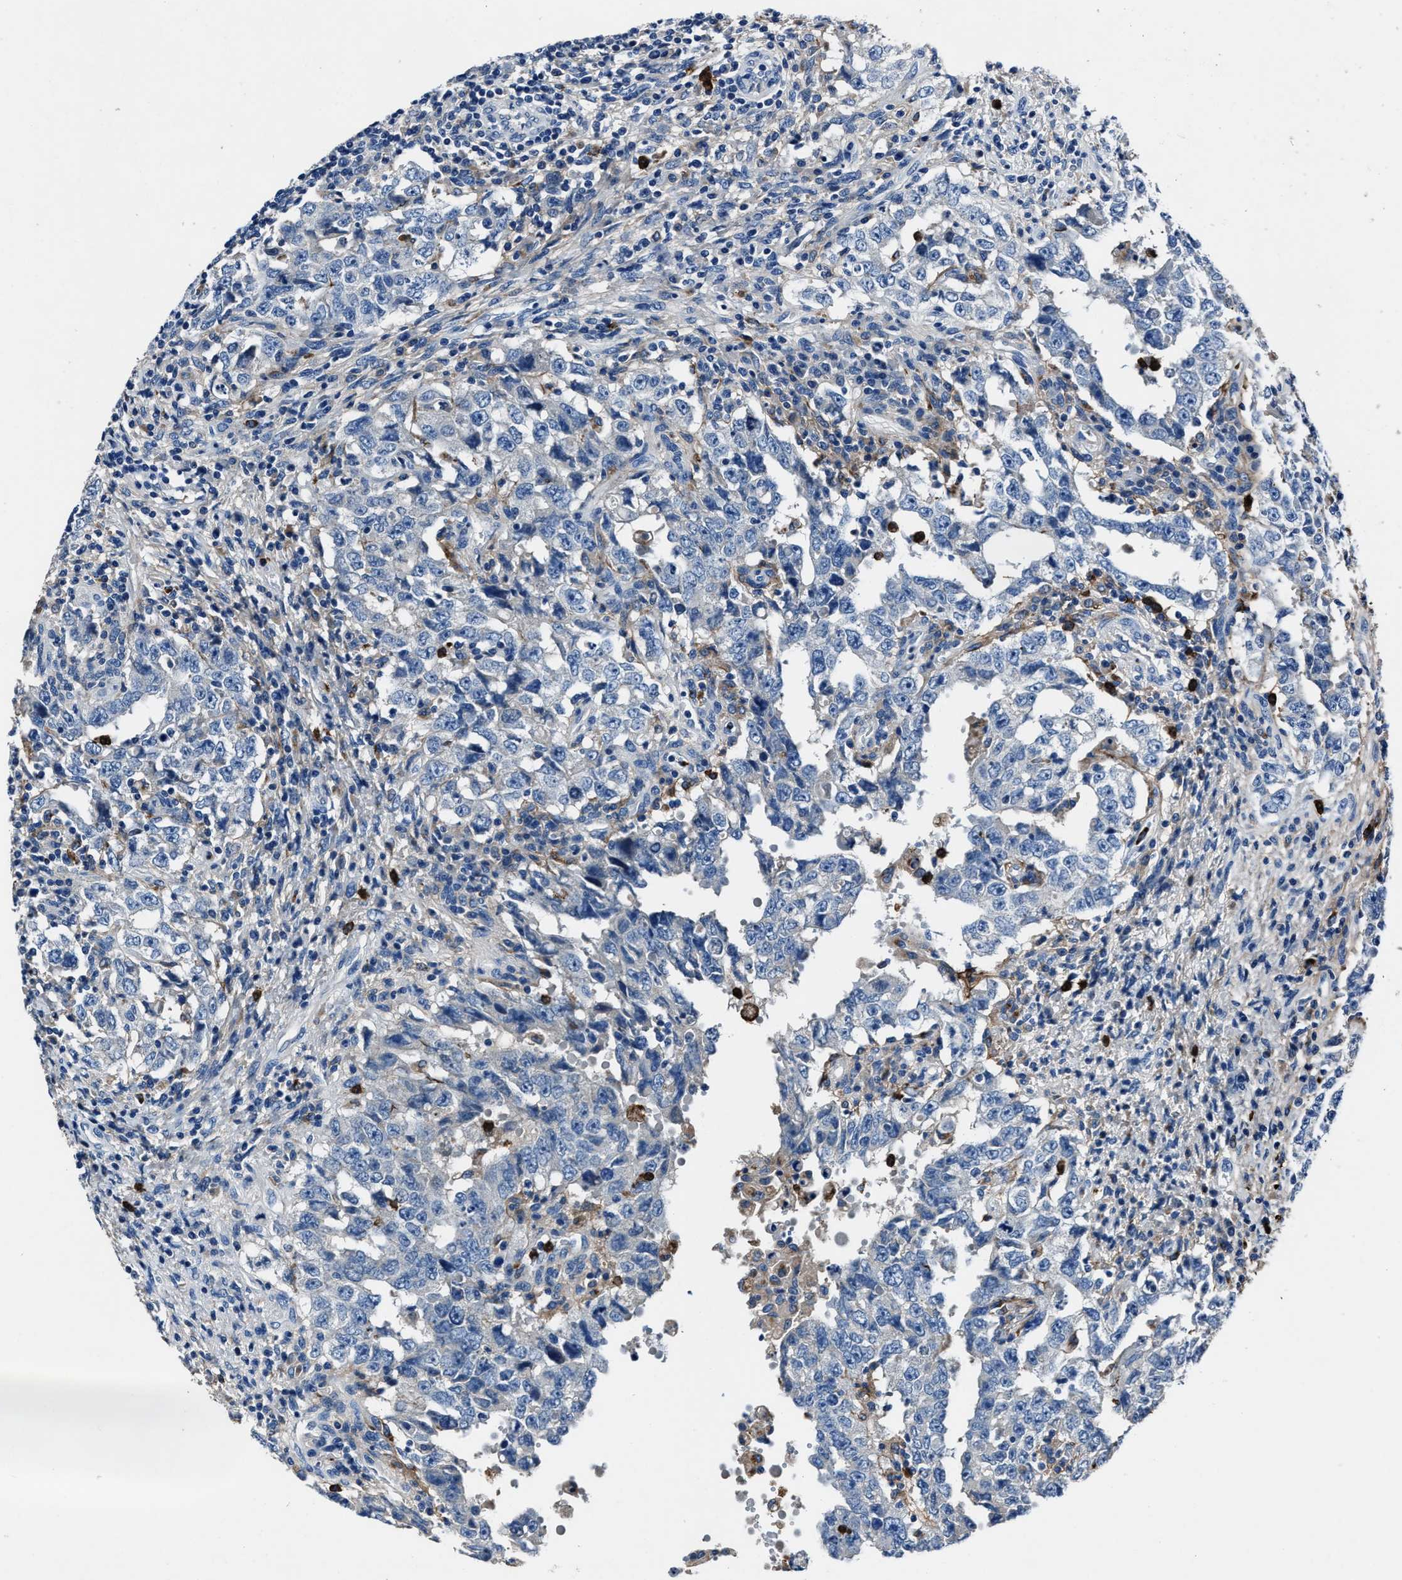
{"staining": {"intensity": "negative", "quantity": "none", "location": "none"}, "tissue": "testis cancer", "cell_type": "Tumor cells", "image_type": "cancer", "snomed": [{"axis": "morphology", "description": "Carcinoma, Embryonal, NOS"}, {"axis": "topography", "description": "Testis"}], "caption": "A photomicrograph of testis cancer stained for a protein exhibits no brown staining in tumor cells.", "gene": "FGL2", "patient": {"sex": "male", "age": 26}}